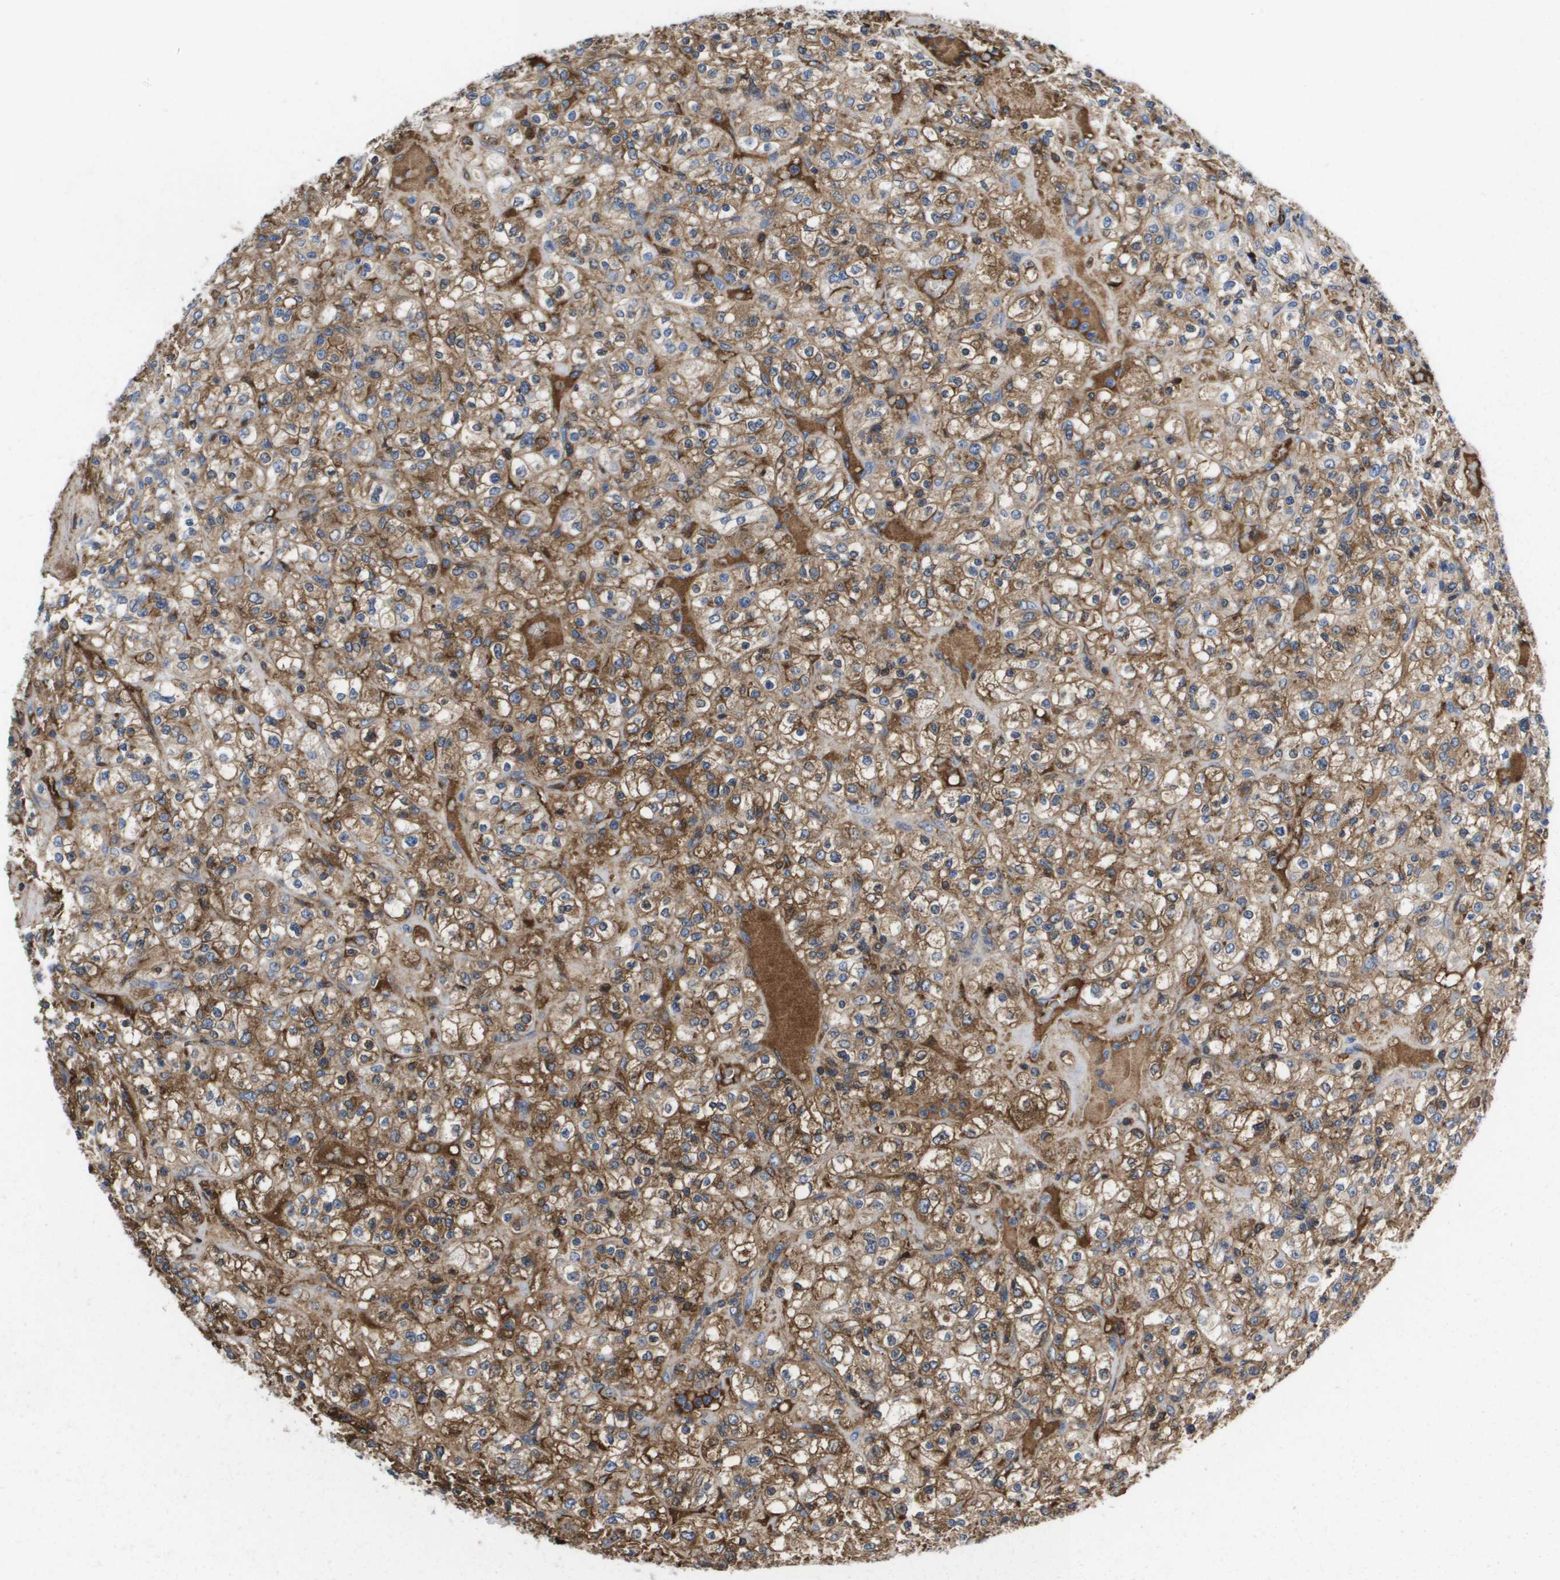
{"staining": {"intensity": "moderate", "quantity": "25%-75%", "location": "cytoplasmic/membranous"}, "tissue": "renal cancer", "cell_type": "Tumor cells", "image_type": "cancer", "snomed": [{"axis": "morphology", "description": "Normal tissue, NOS"}, {"axis": "morphology", "description": "Adenocarcinoma, NOS"}, {"axis": "topography", "description": "Kidney"}], "caption": "Immunohistochemistry (IHC) (DAB (3,3'-diaminobenzidine)) staining of renal cancer demonstrates moderate cytoplasmic/membranous protein staining in approximately 25%-75% of tumor cells.", "gene": "SERPINC1", "patient": {"sex": "female", "age": 72}}